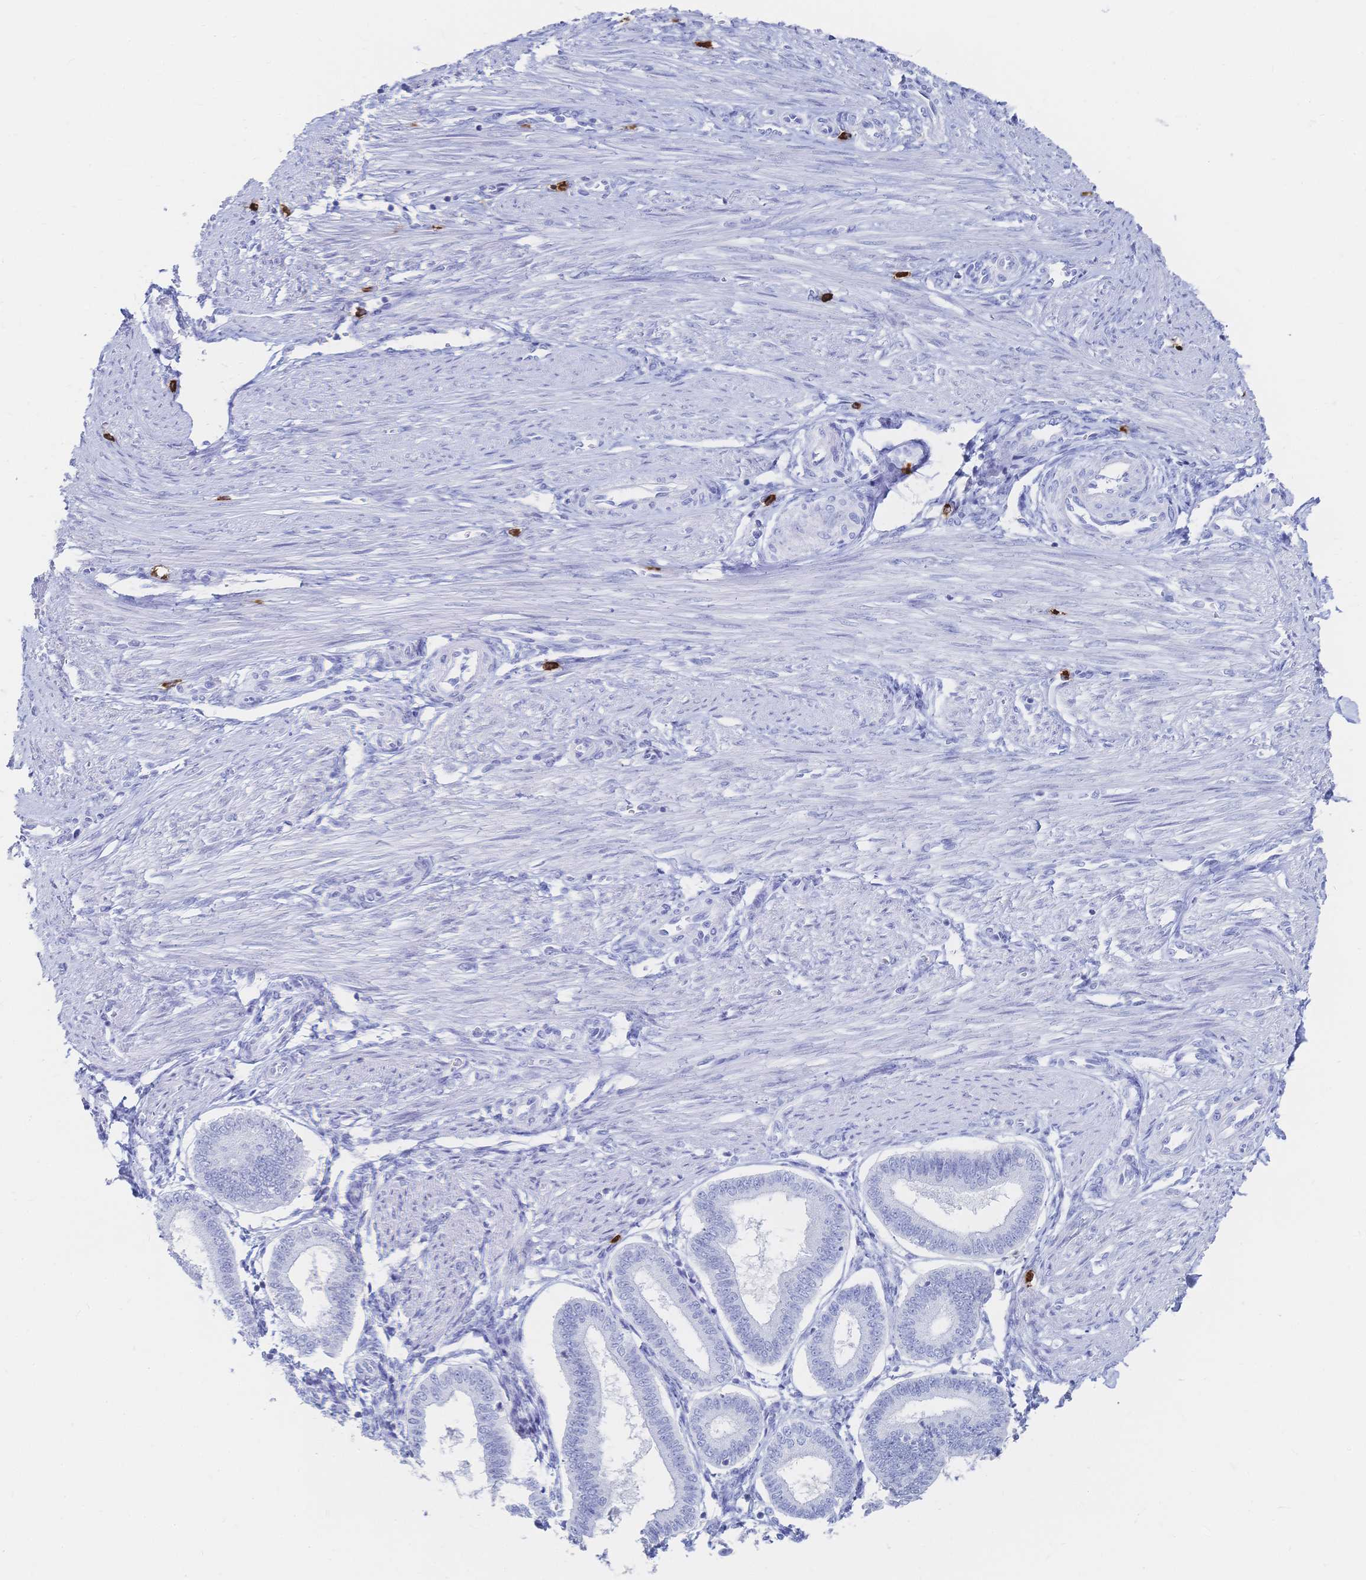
{"staining": {"intensity": "negative", "quantity": "none", "location": "none"}, "tissue": "endometrium", "cell_type": "Cells in endometrial stroma", "image_type": "normal", "snomed": [{"axis": "morphology", "description": "Normal tissue, NOS"}, {"axis": "topography", "description": "Endometrium"}], "caption": "Immunohistochemical staining of normal human endometrium reveals no significant positivity in cells in endometrial stroma.", "gene": "IL2RB", "patient": {"sex": "female", "age": 24}}